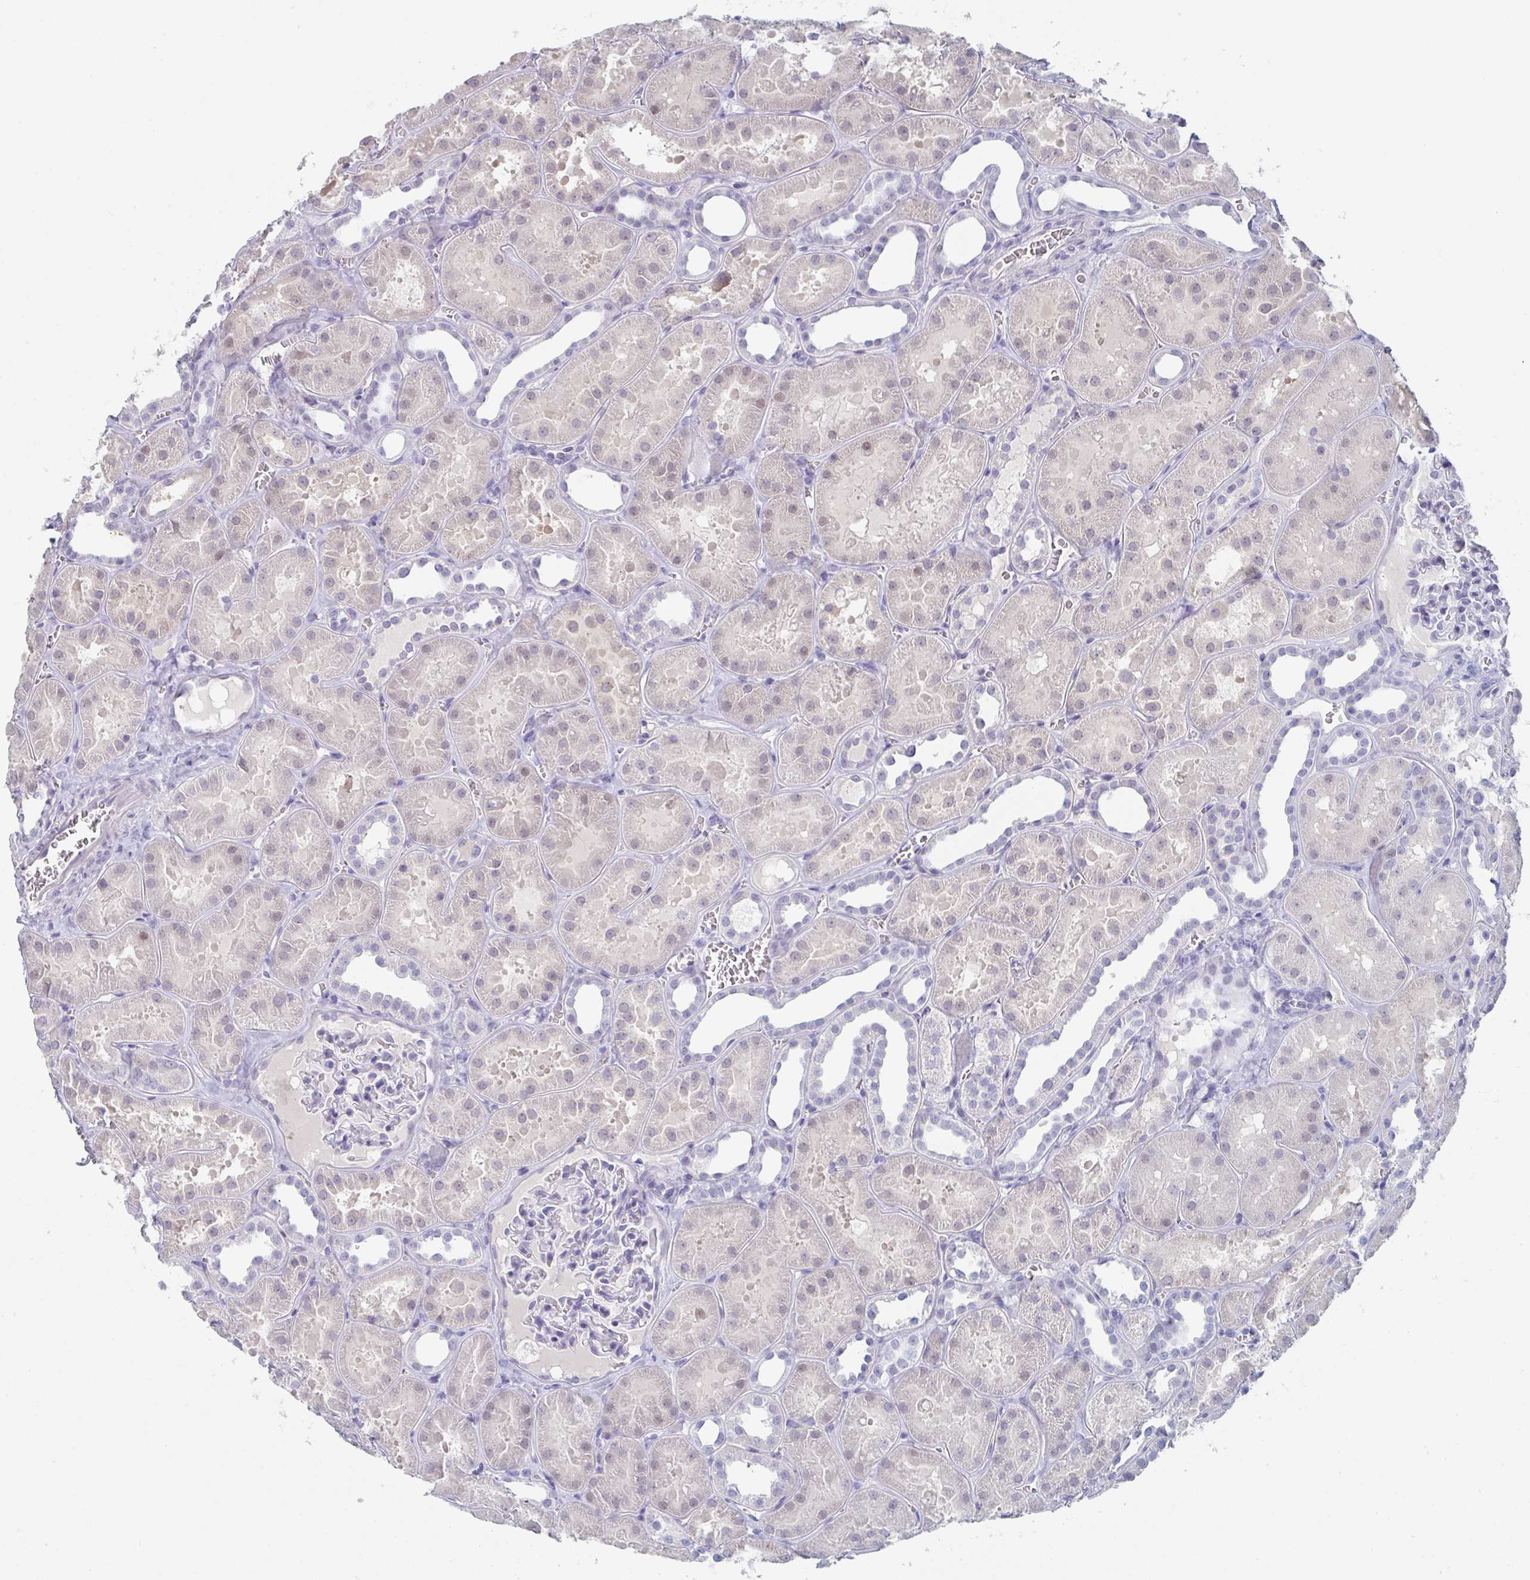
{"staining": {"intensity": "negative", "quantity": "none", "location": "none"}, "tissue": "kidney", "cell_type": "Cells in glomeruli", "image_type": "normal", "snomed": [{"axis": "morphology", "description": "Normal tissue, NOS"}, {"axis": "topography", "description": "Kidney"}], "caption": "An image of kidney stained for a protein demonstrates no brown staining in cells in glomeruli. Nuclei are stained in blue.", "gene": "RUBCN", "patient": {"sex": "female", "age": 41}}